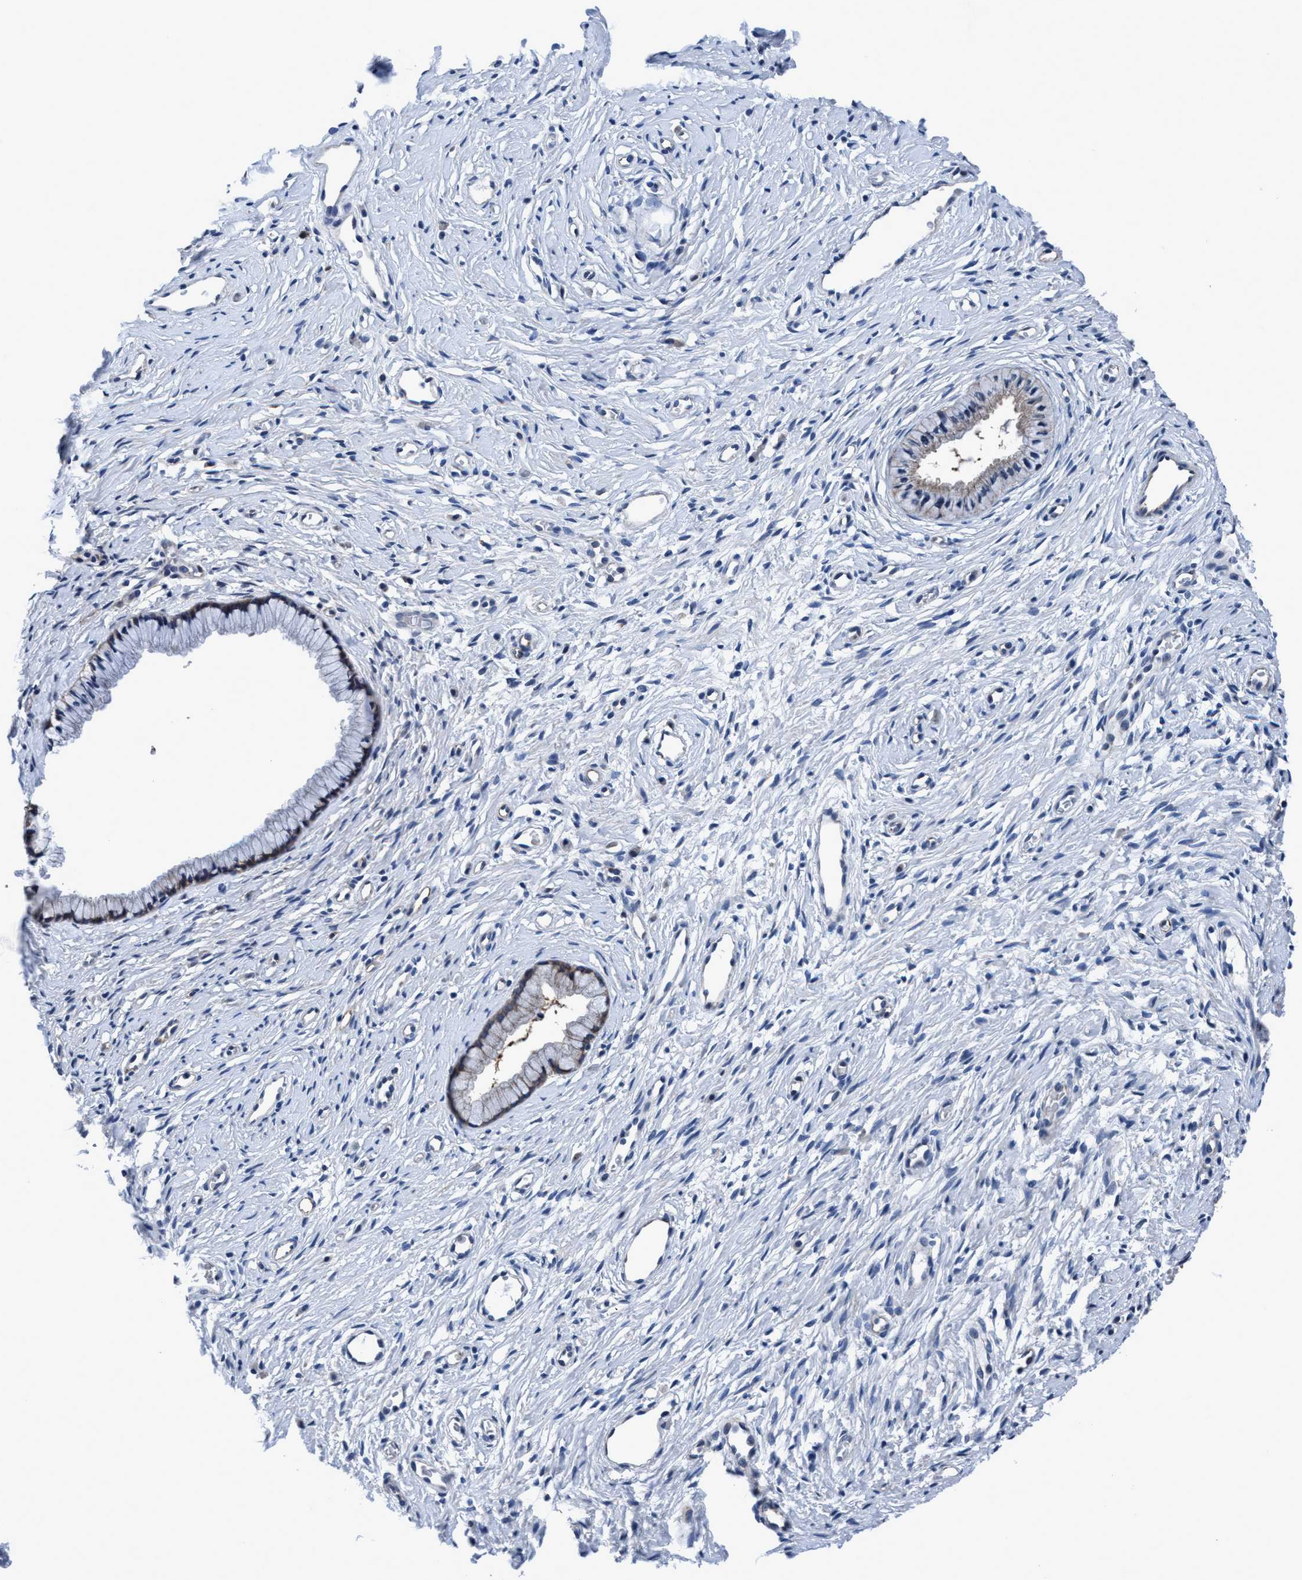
{"staining": {"intensity": "moderate", "quantity": "<25%", "location": "cytoplasmic/membranous"}, "tissue": "cervix", "cell_type": "Glandular cells", "image_type": "normal", "snomed": [{"axis": "morphology", "description": "Normal tissue, NOS"}, {"axis": "topography", "description": "Cervix"}], "caption": "Cervix stained with DAB immunohistochemistry (IHC) shows low levels of moderate cytoplasmic/membranous expression in about <25% of glandular cells. (DAB (3,3'-diaminobenzidine) IHC, brown staining for protein, blue staining for nuclei).", "gene": "TMEM94", "patient": {"sex": "female", "age": 77}}